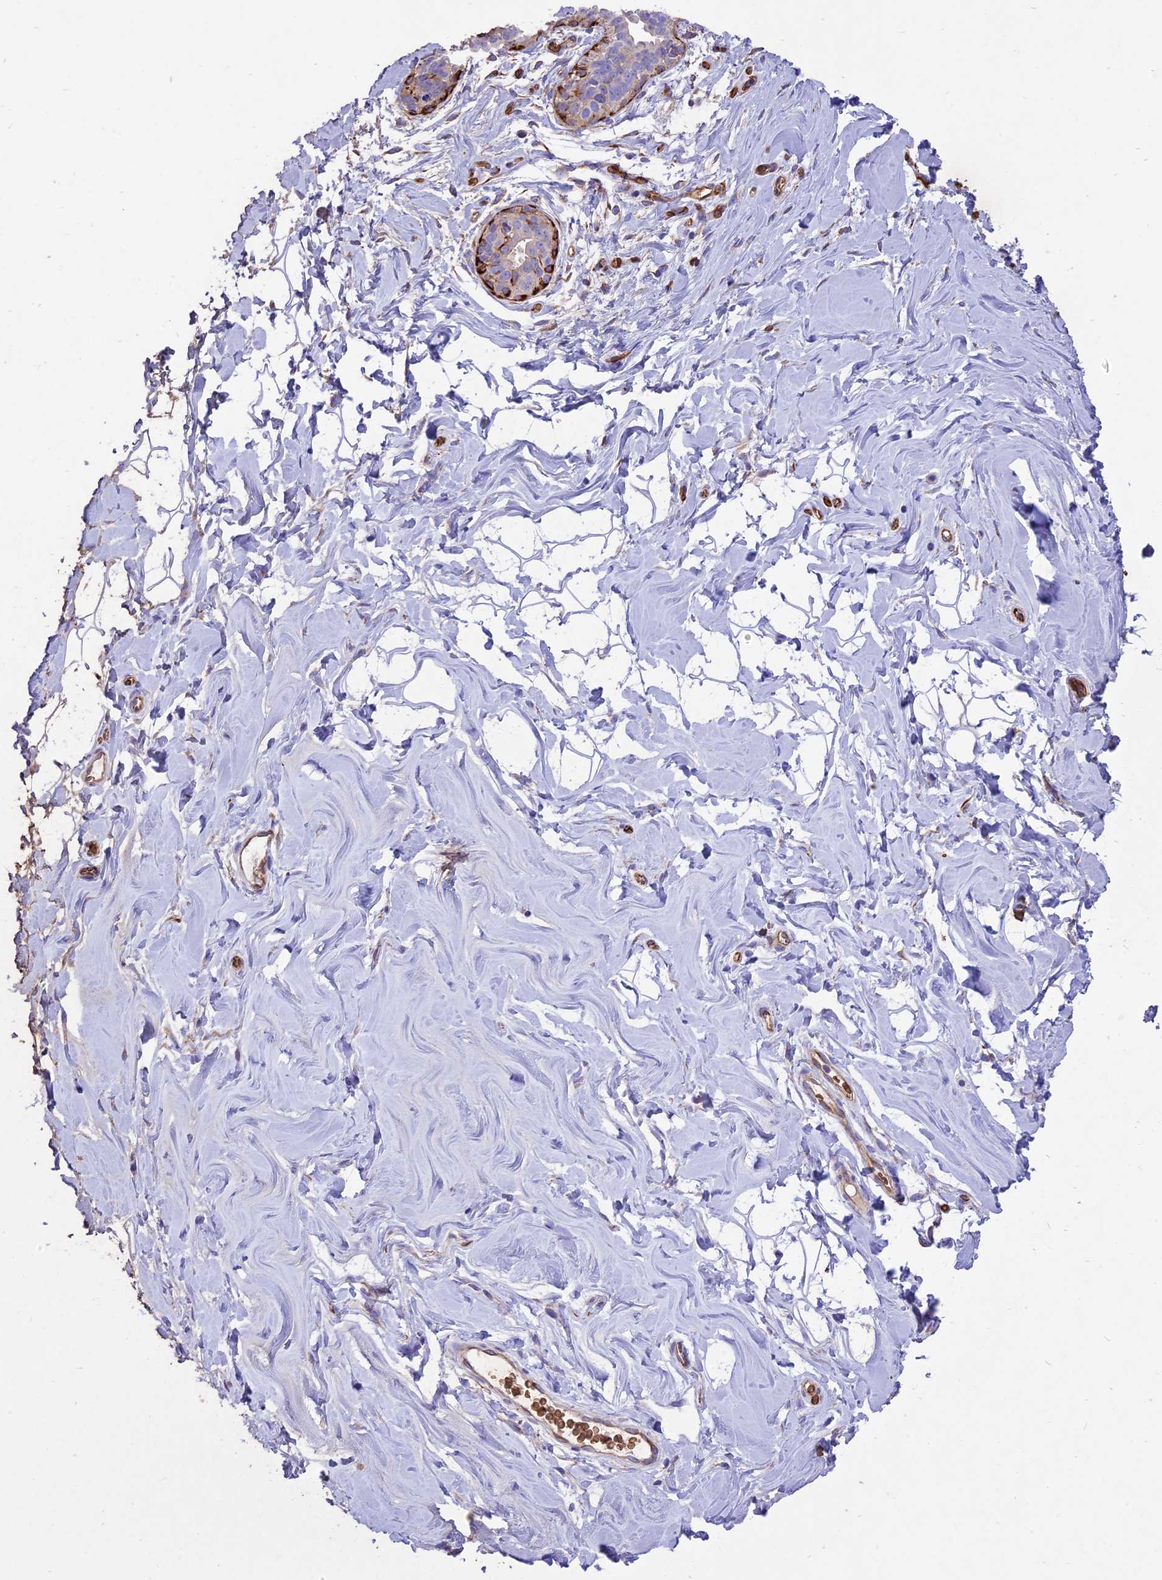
{"staining": {"intensity": "negative", "quantity": "none", "location": "none"}, "tissue": "adipose tissue", "cell_type": "Adipocytes", "image_type": "normal", "snomed": [{"axis": "morphology", "description": "Normal tissue, NOS"}, {"axis": "topography", "description": "Breast"}], "caption": "An image of adipose tissue stained for a protein displays no brown staining in adipocytes.", "gene": "TTC4", "patient": {"sex": "female", "age": 26}}